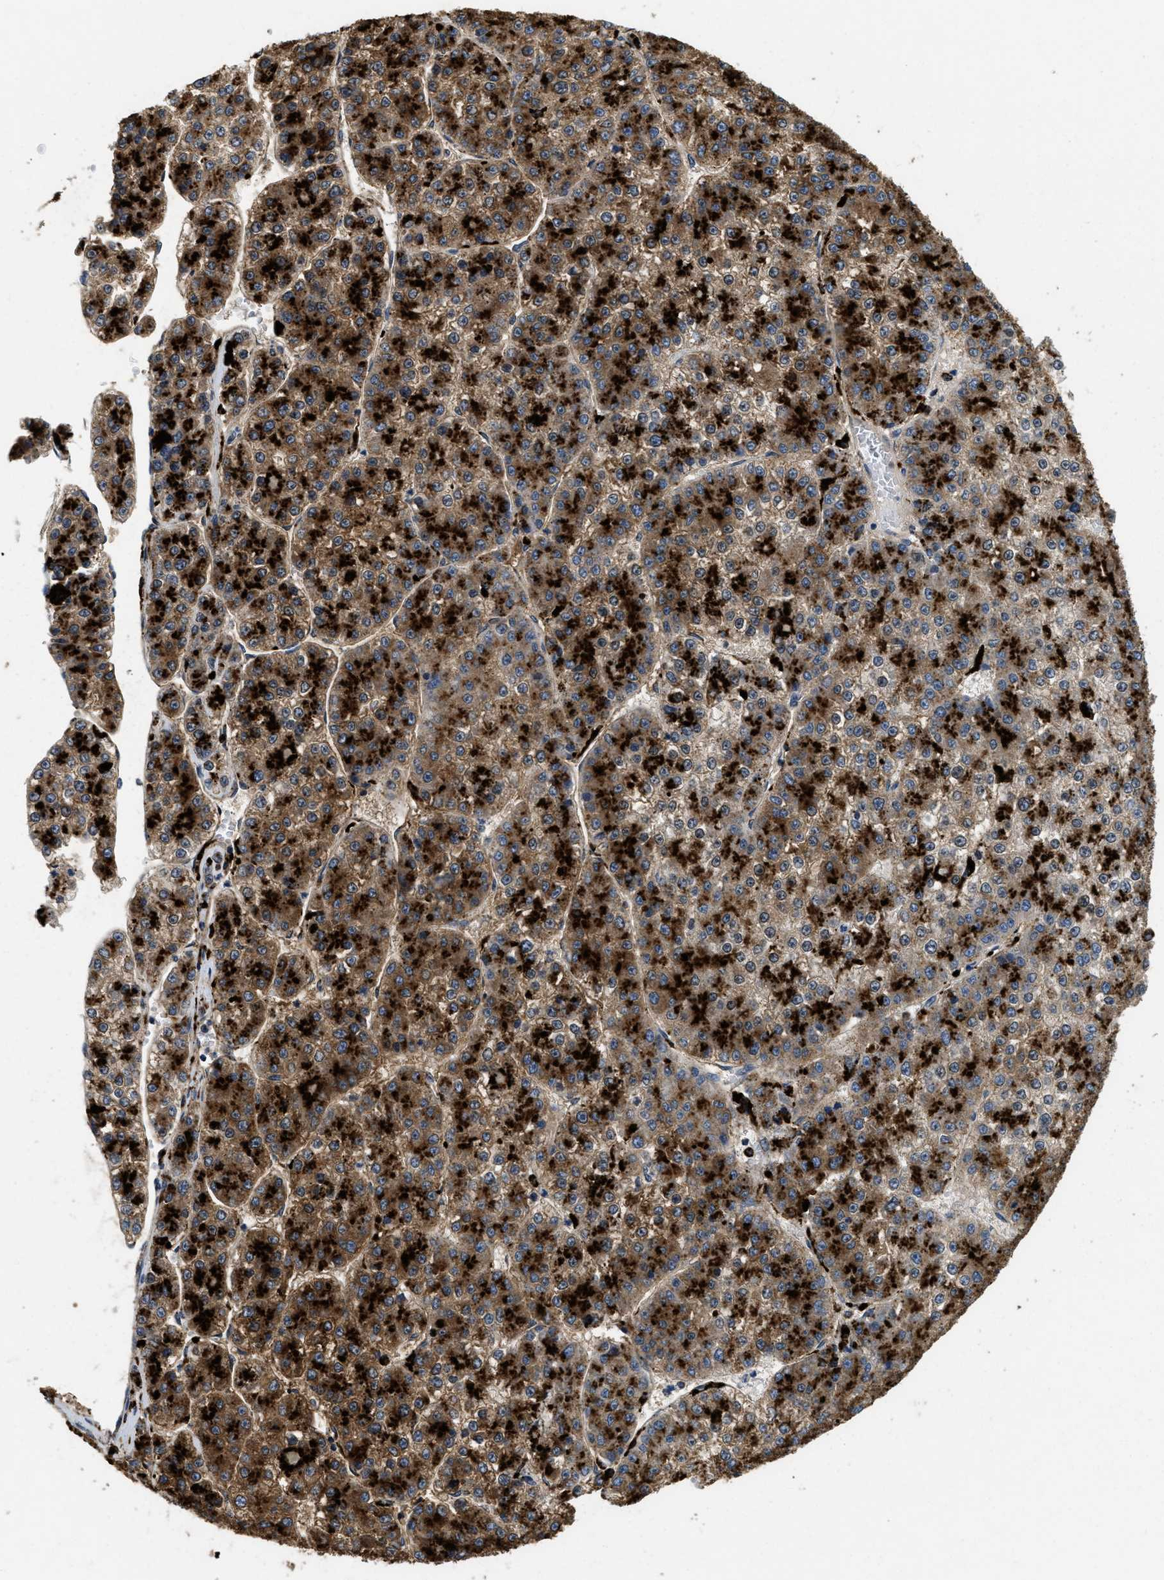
{"staining": {"intensity": "strong", "quantity": ">75%", "location": "cytoplasmic/membranous"}, "tissue": "liver cancer", "cell_type": "Tumor cells", "image_type": "cancer", "snomed": [{"axis": "morphology", "description": "Carcinoma, Hepatocellular, NOS"}, {"axis": "topography", "description": "Liver"}], "caption": "Protein analysis of liver cancer tissue shows strong cytoplasmic/membranous expression in about >75% of tumor cells. The staining was performed using DAB (3,3'-diaminobenzidine) to visualize the protein expression in brown, while the nuclei were stained in blue with hematoxylin (Magnification: 20x).", "gene": "BMPR2", "patient": {"sex": "female", "age": 73}}